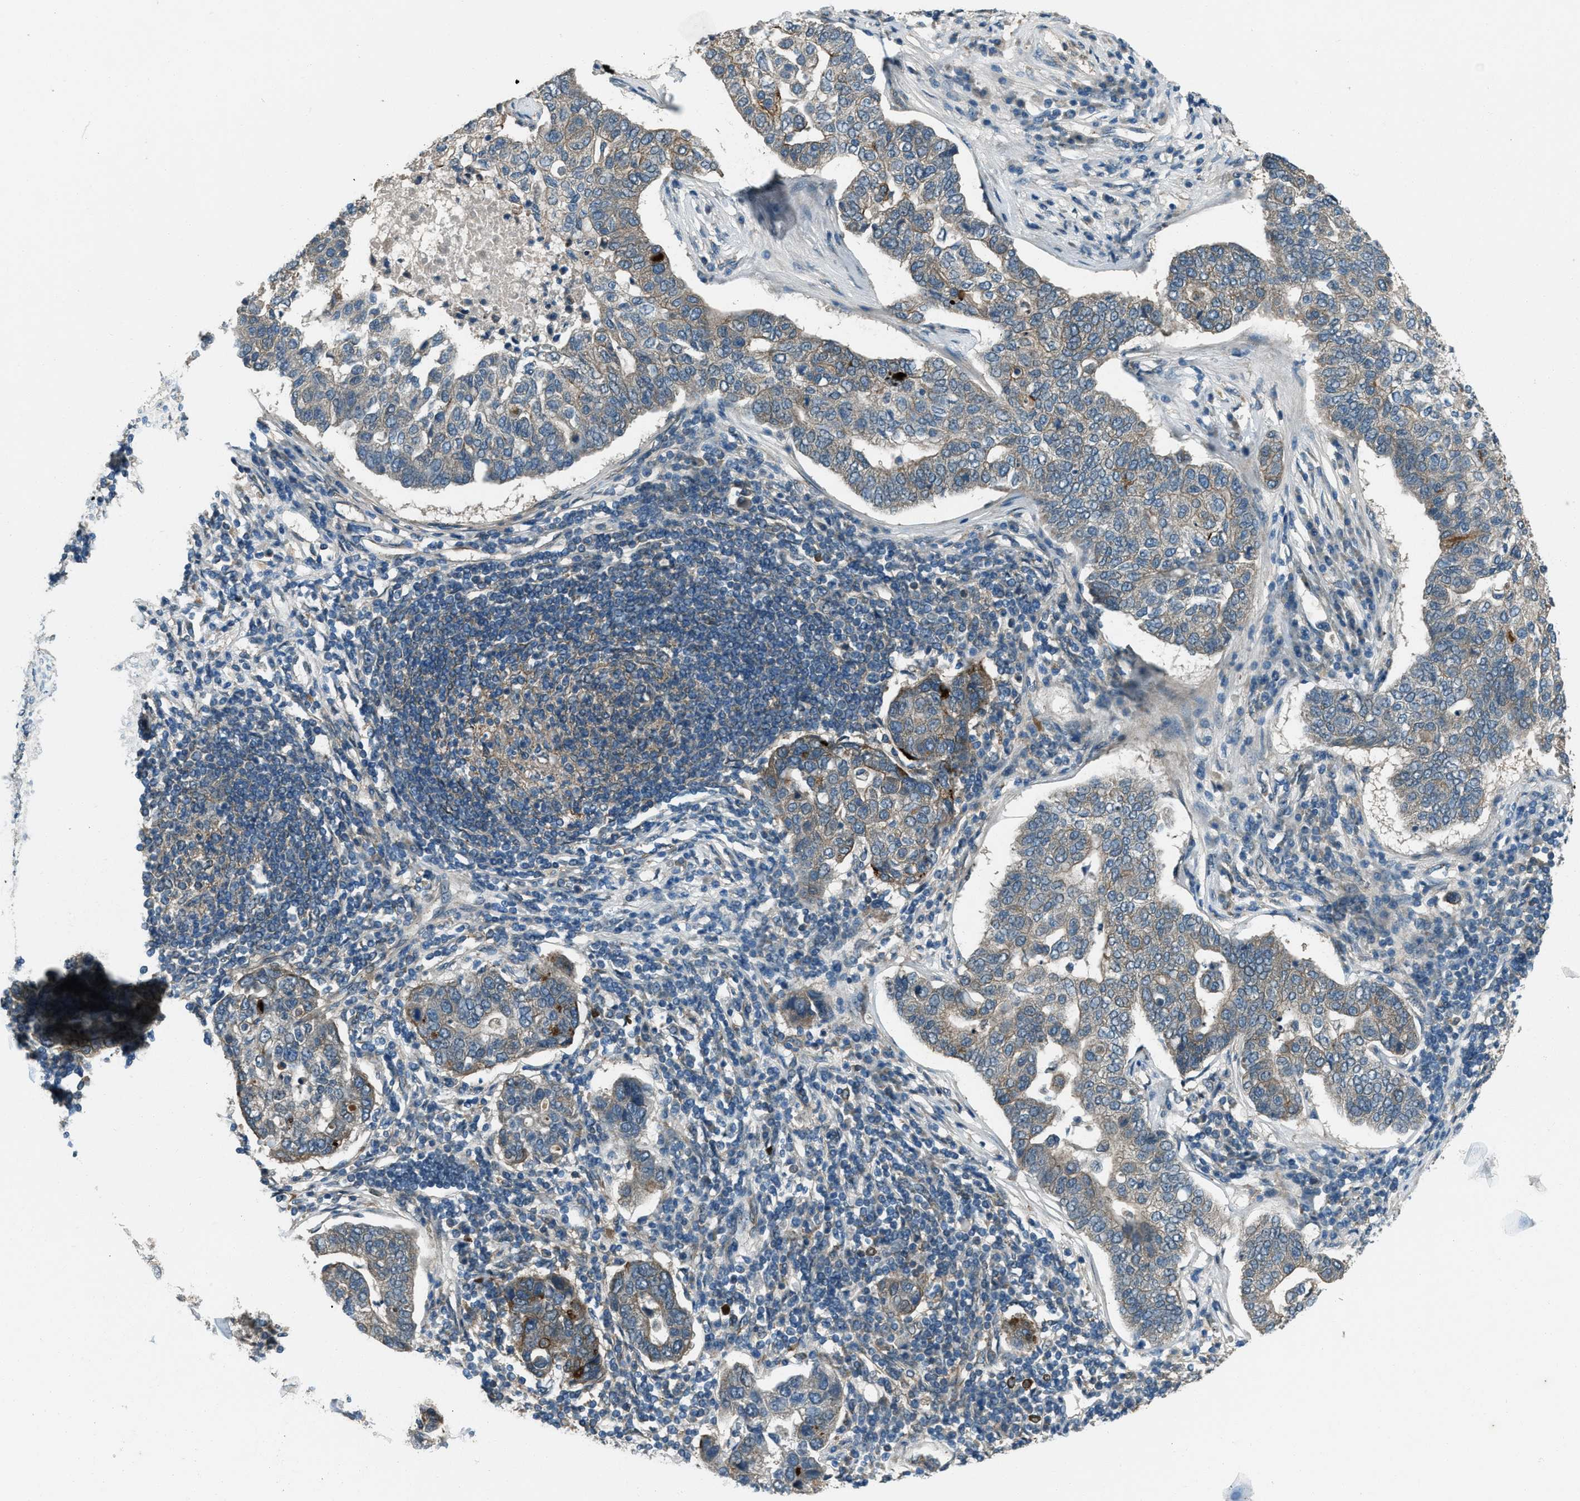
{"staining": {"intensity": "weak", "quantity": "<25%", "location": "cytoplasmic/membranous"}, "tissue": "pancreatic cancer", "cell_type": "Tumor cells", "image_type": "cancer", "snomed": [{"axis": "morphology", "description": "Adenocarcinoma, NOS"}, {"axis": "topography", "description": "Pancreas"}], "caption": "Pancreatic adenocarcinoma stained for a protein using immunohistochemistry (IHC) demonstrates no positivity tumor cells.", "gene": "SVIL", "patient": {"sex": "female", "age": 61}}